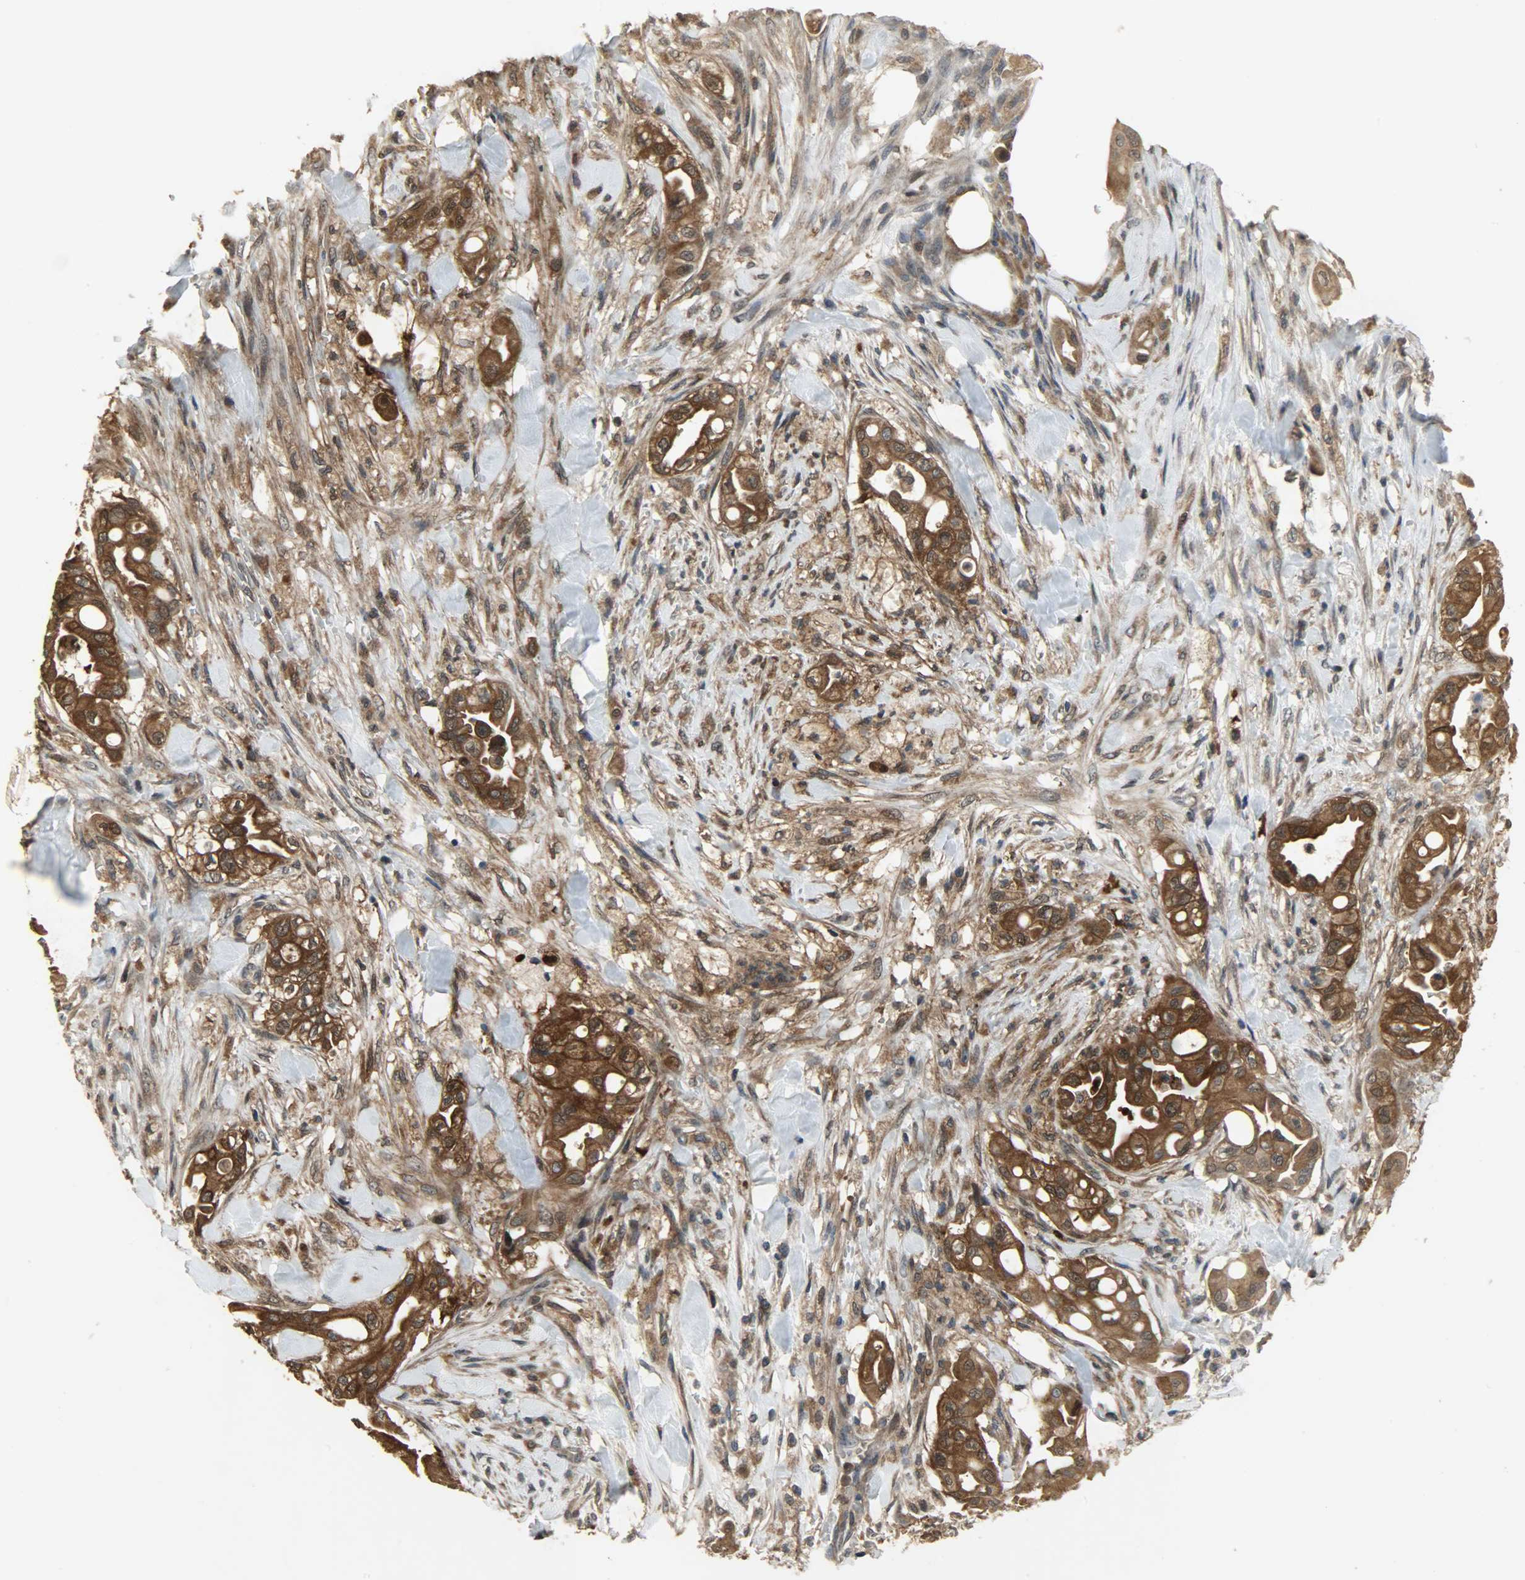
{"staining": {"intensity": "strong", "quantity": ">75%", "location": "cytoplasmic/membranous,nuclear"}, "tissue": "liver cancer", "cell_type": "Tumor cells", "image_type": "cancer", "snomed": [{"axis": "morphology", "description": "Cholangiocarcinoma"}, {"axis": "topography", "description": "Liver"}], "caption": "A micrograph of human liver cholangiocarcinoma stained for a protein shows strong cytoplasmic/membranous and nuclear brown staining in tumor cells. (IHC, brightfield microscopy, high magnification).", "gene": "AMT", "patient": {"sex": "female", "age": 68}}